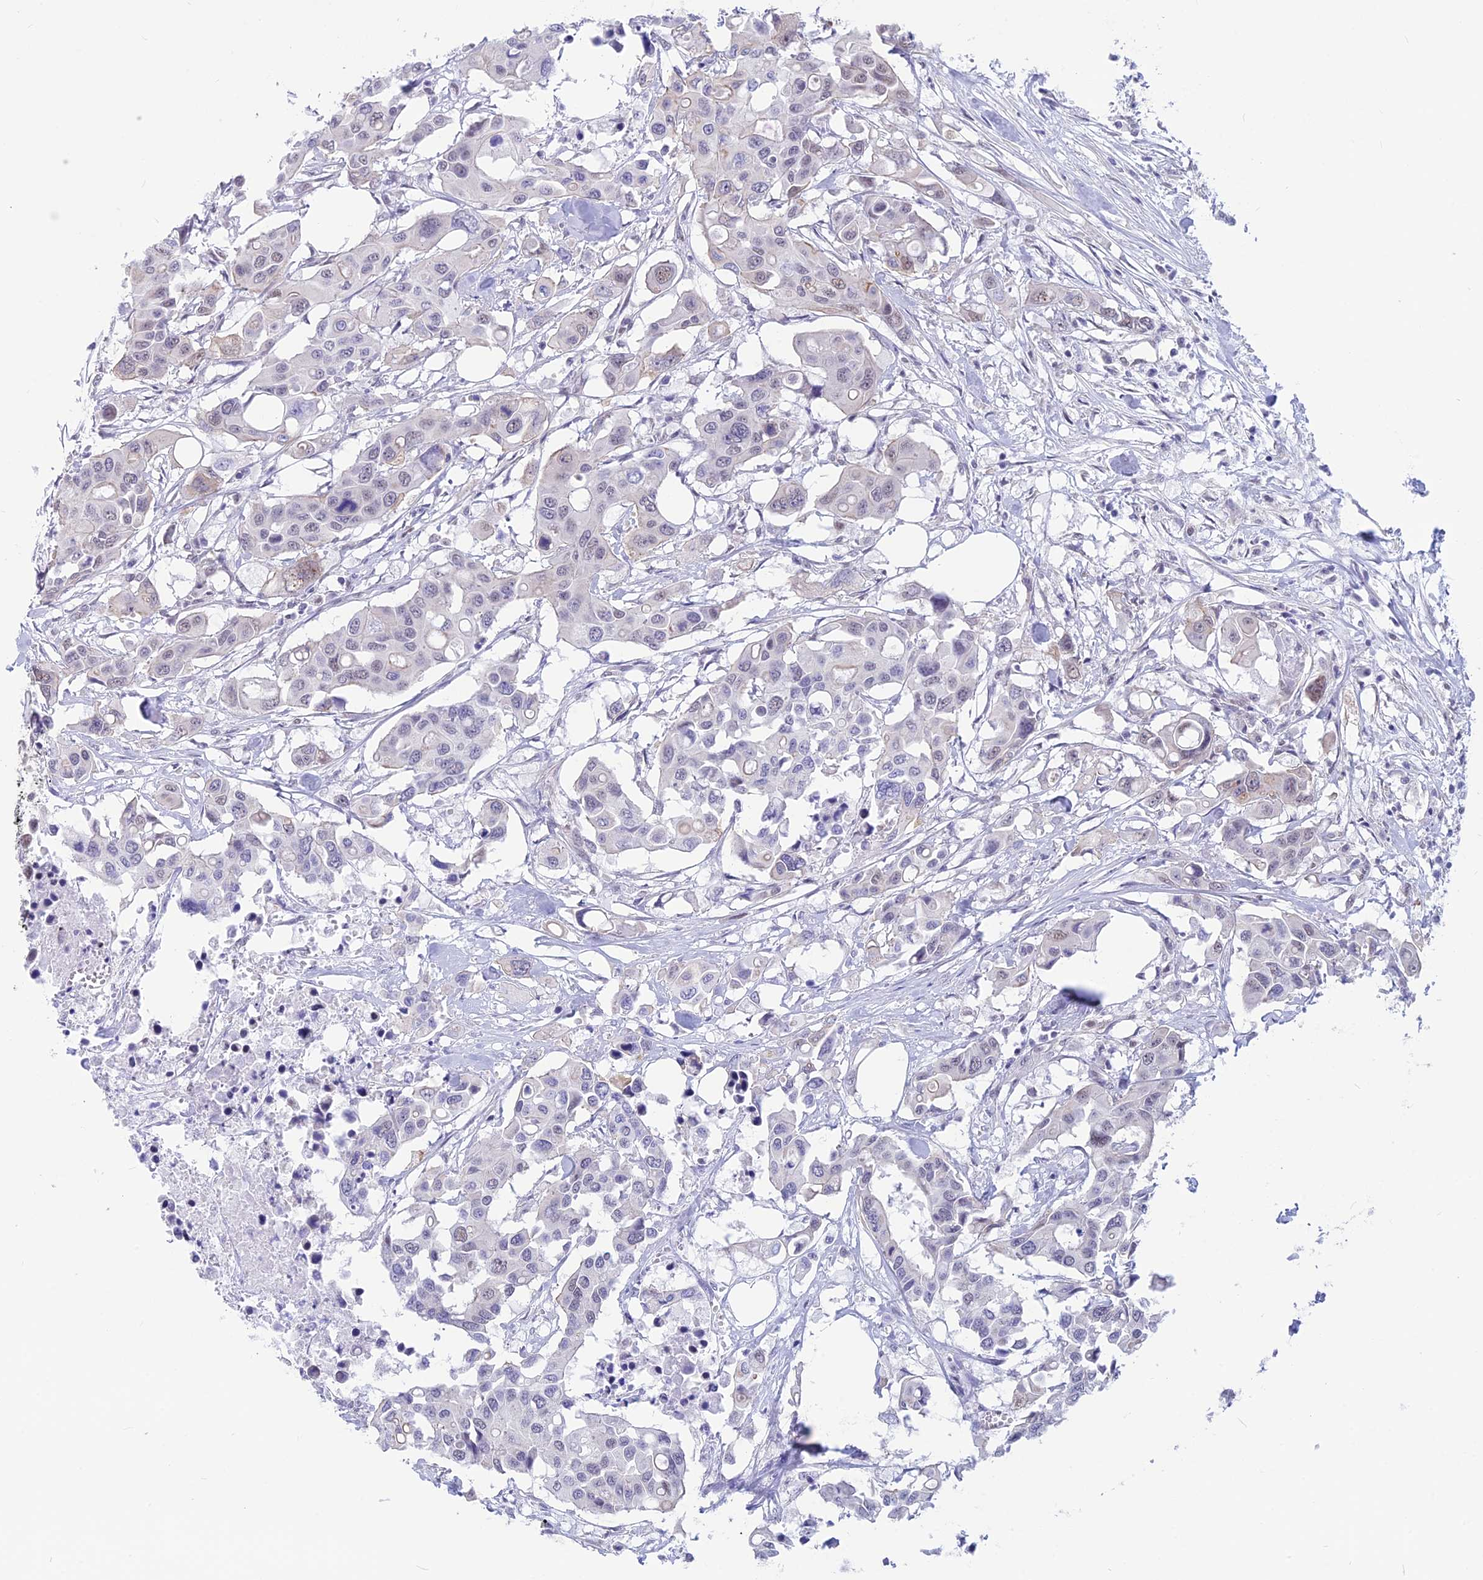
{"staining": {"intensity": "negative", "quantity": "none", "location": "none"}, "tissue": "colorectal cancer", "cell_type": "Tumor cells", "image_type": "cancer", "snomed": [{"axis": "morphology", "description": "Adenocarcinoma, NOS"}, {"axis": "topography", "description": "Colon"}], "caption": "Immunohistochemical staining of colorectal adenocarcinoma reveals no significant expression in tumor cells.", "gene": "SRSF5", "patient": {"sex": "male", "age": 77}}